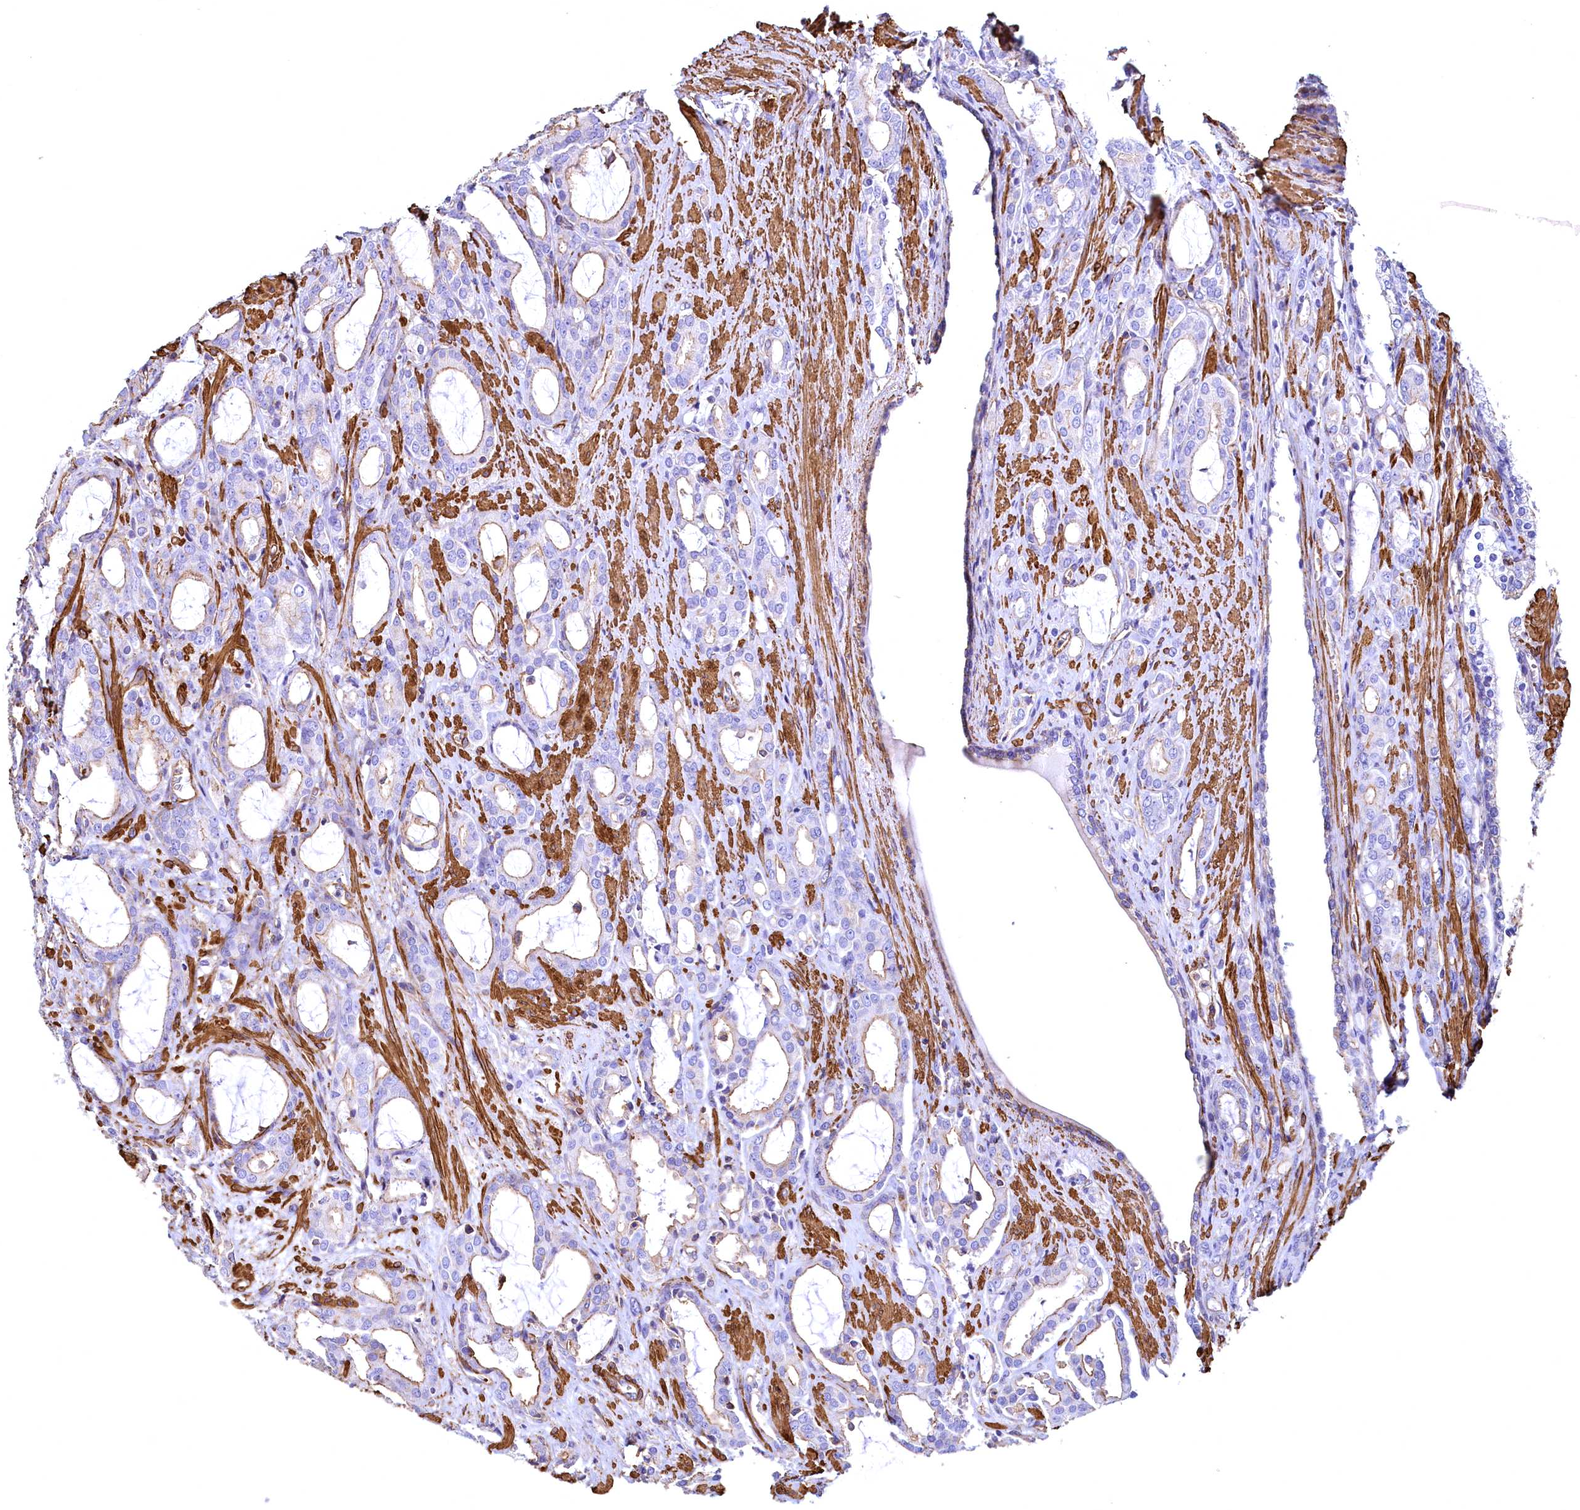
{"staining": {"intensity": "weak", "quantity": "<25%", "location": "cytoplasmic/membranous"}, "tissue": "prostate cancer", "cell_type": "Tumor cells", "image_type": "cancer", "snomed": [{"axis": "morphology", "description": "Adenocarcinoma, High grade"}, {"axis": "topography", "description": "Prostate"}], "caption": "Tumor cells are negative for brown protein staining in adenocarcinoma (high-grade) (prostate).", "gene": "THBS1", "patient": {"sex": "male", "age": 72}}